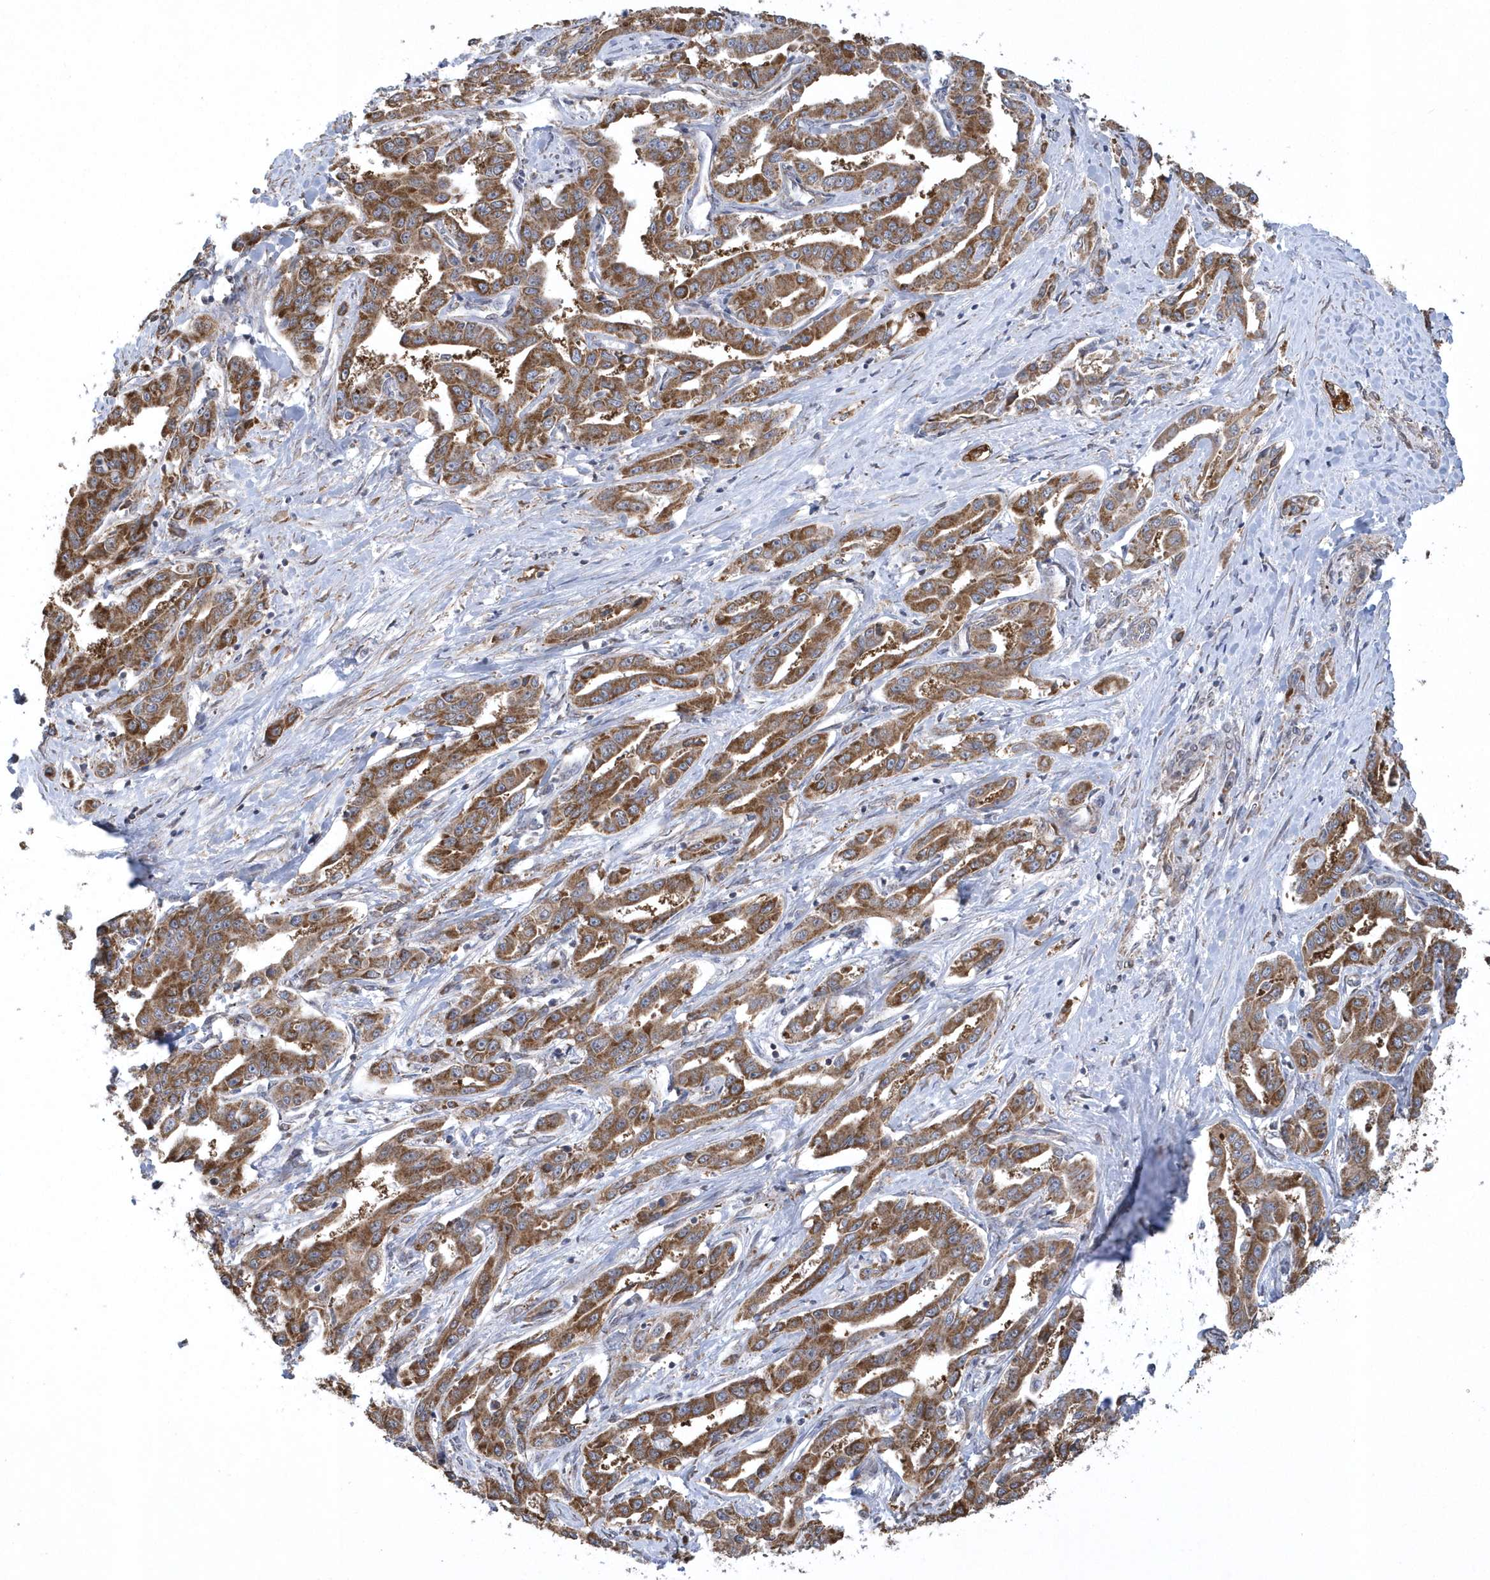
{"staining": {"intensity": "strong", "quantity": ">75%", "location": "cytoplasmic/membranous"}, "tissue": "liver cancer", "cell_type": "Tumor cells", "image_type": "cancer", "snomed": [{"axis": "morphology", "description": "Cholangiocarcinoma"}, {"axis": "topography", "description": "Liver"}], "caption": "This image demonstrates IHC staining of human cholangiocarcinoma (liver), with high strong cytoplasmic/membranous positivity in about >75% of tumor cells.", "gene": "SLX9", "patient": {"sex": "male", "age": 59}}